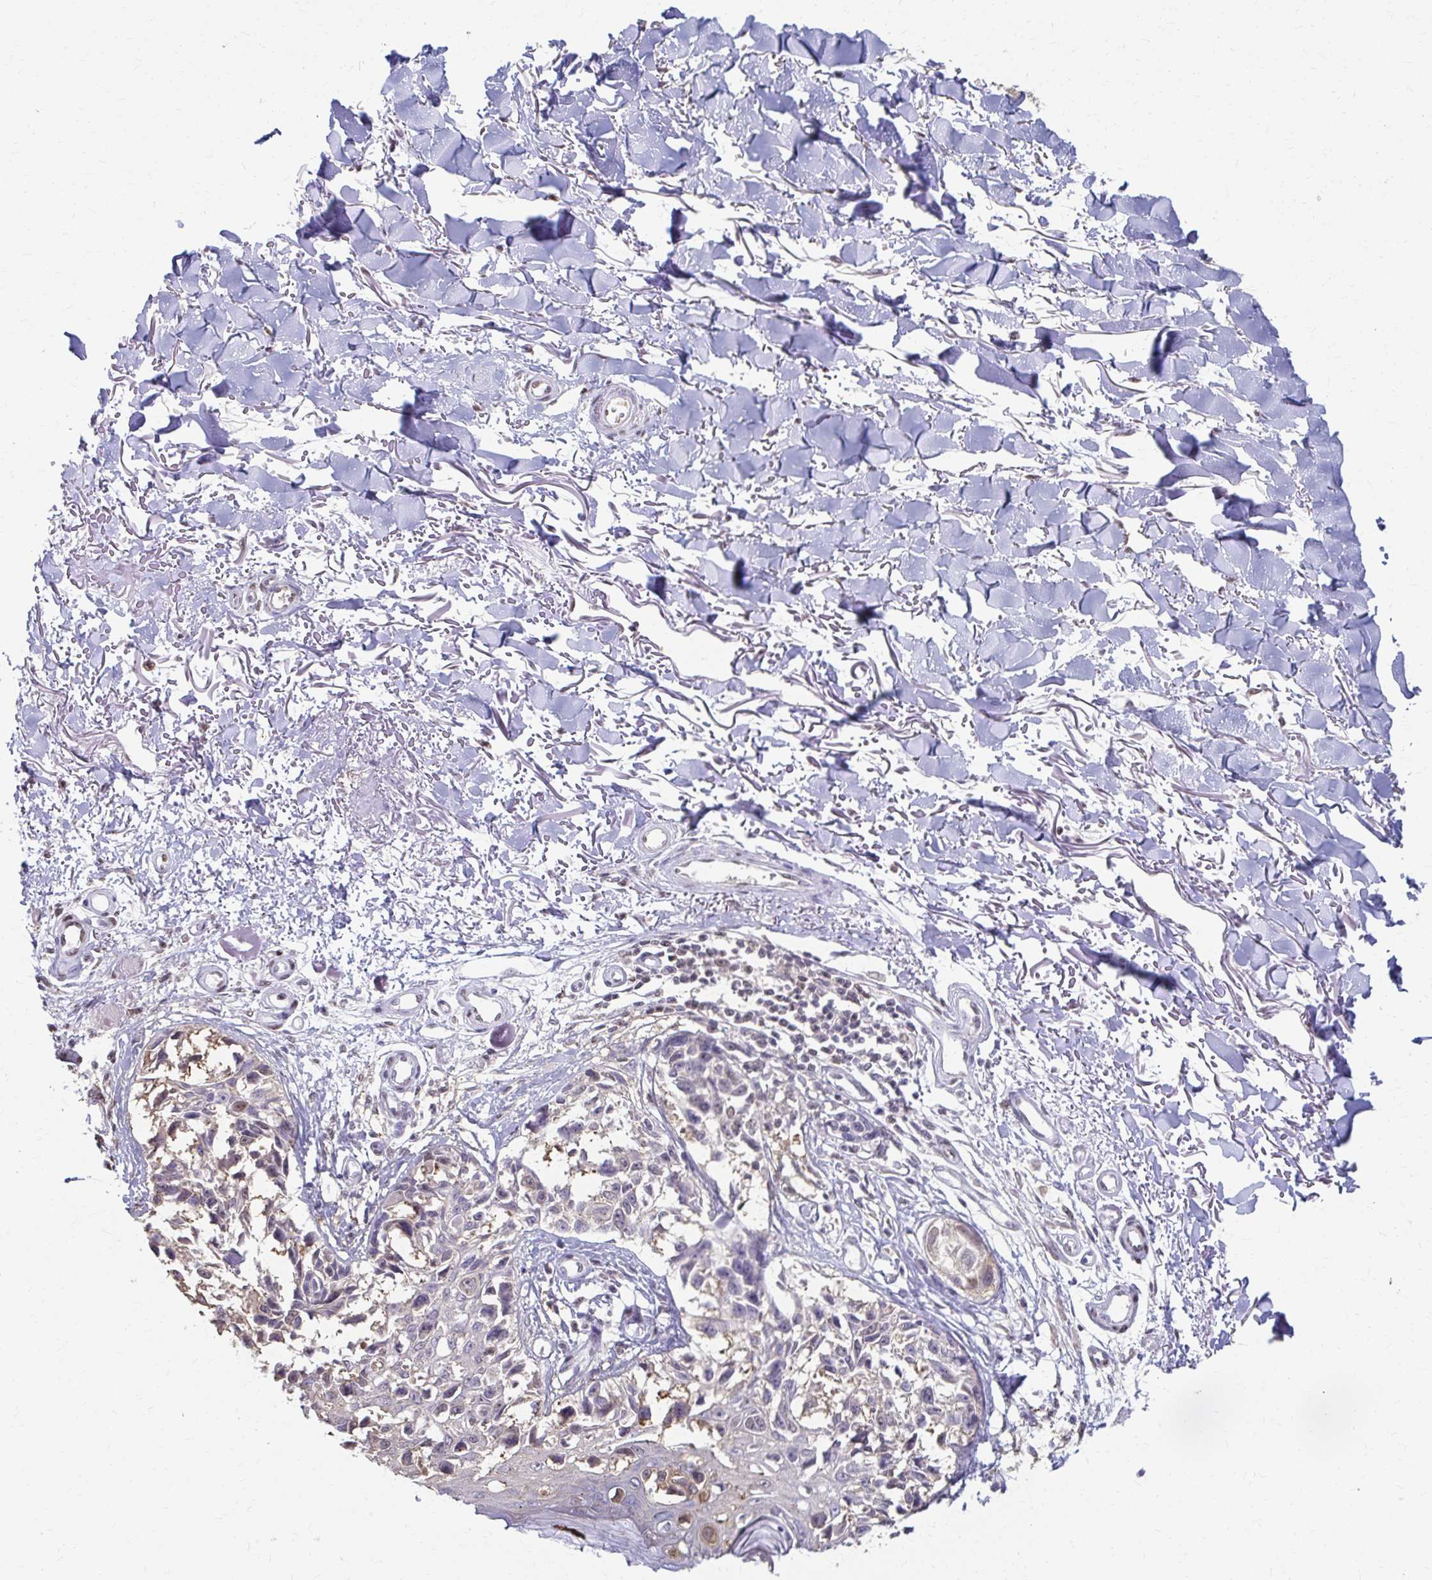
{"staining": {"intensity": "weak", "quantity": "<25%", "location": "cytoplasmic/membranous,nuclear"}, "tissue": "melanoma", "cell_type": "Tumor cells", "image_type": "cancer", "snomed": [{"axis": "morphology", "description": "Malignant melanoma, NOS"}, {"axis": "topography", "description": "Skin"}], "caption": "This is an immunohistochemistry (IHC) micrograph of human melanoma. There is no positivity in tumor cells.", "gene": "ING4", "patient": {"sex": "male", "age": 73}}